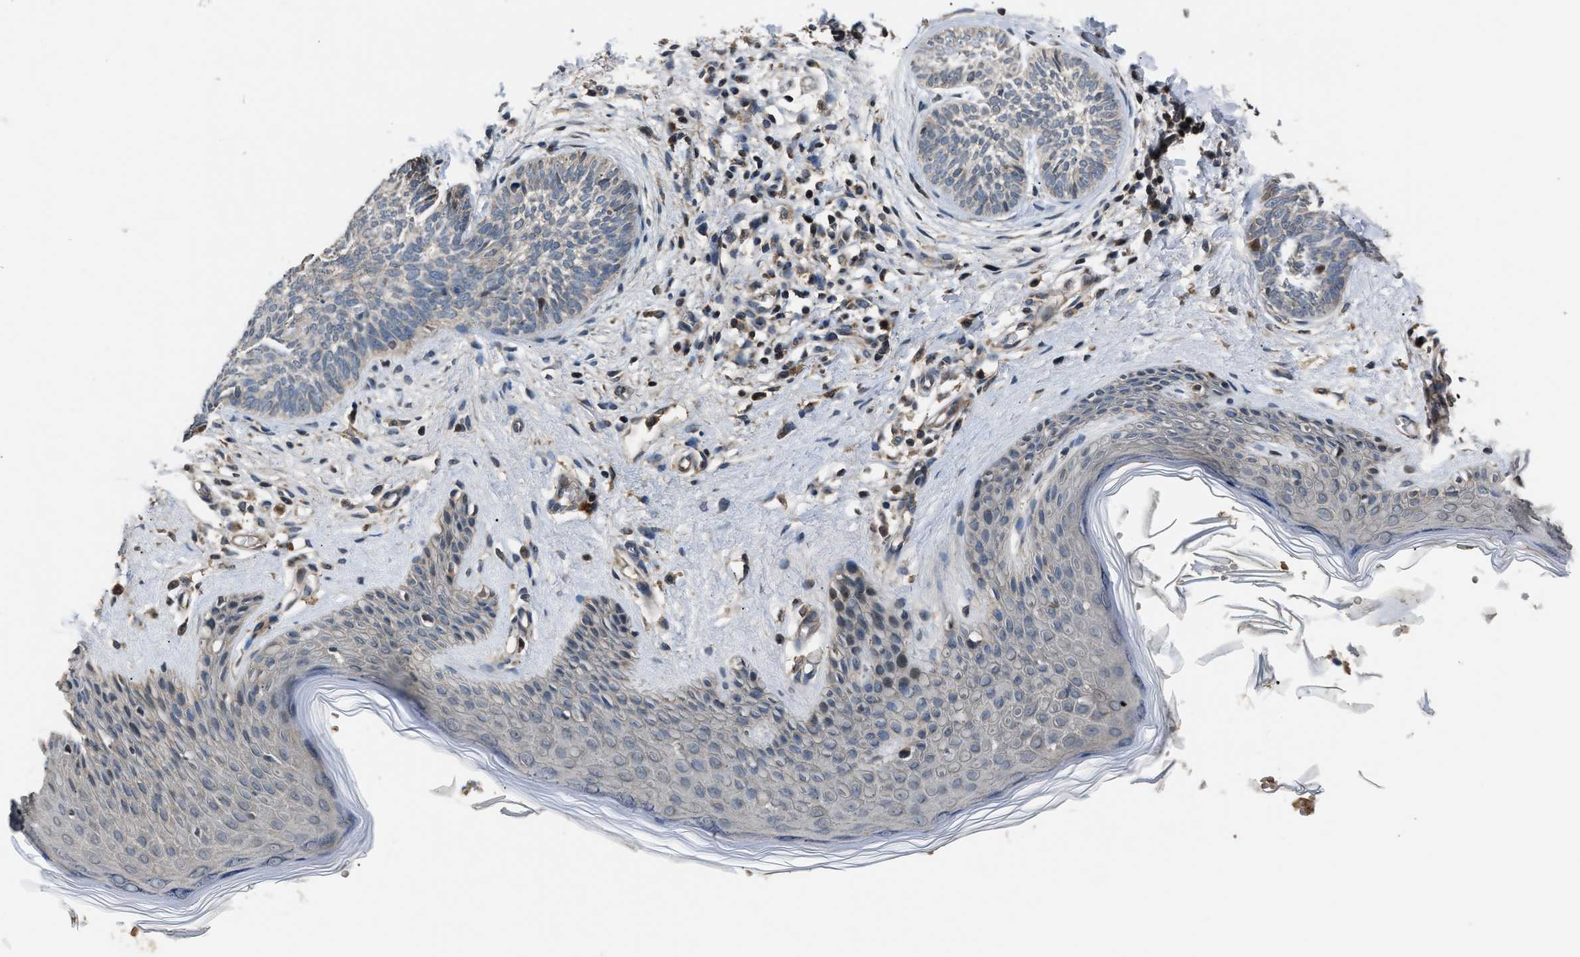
{"staining": {"intensity": "negative", "quantity": "none", "location": "none"}, "tissue": "skin cancer", "cell_type": "Tumor cells", "image_type": "cancer", "snomed": [{"axis": "morphology", "description": "Basal cell carcinoma"}, {"axis": "topography", "description": "Skin"}], "caption": "The IHC photomicrograph has no significant positivity in tumor cells of basal cell carcinoma (skin) tissue.", "gene": "TNRC18", "patient": {"sex": "female", "age": 59}}